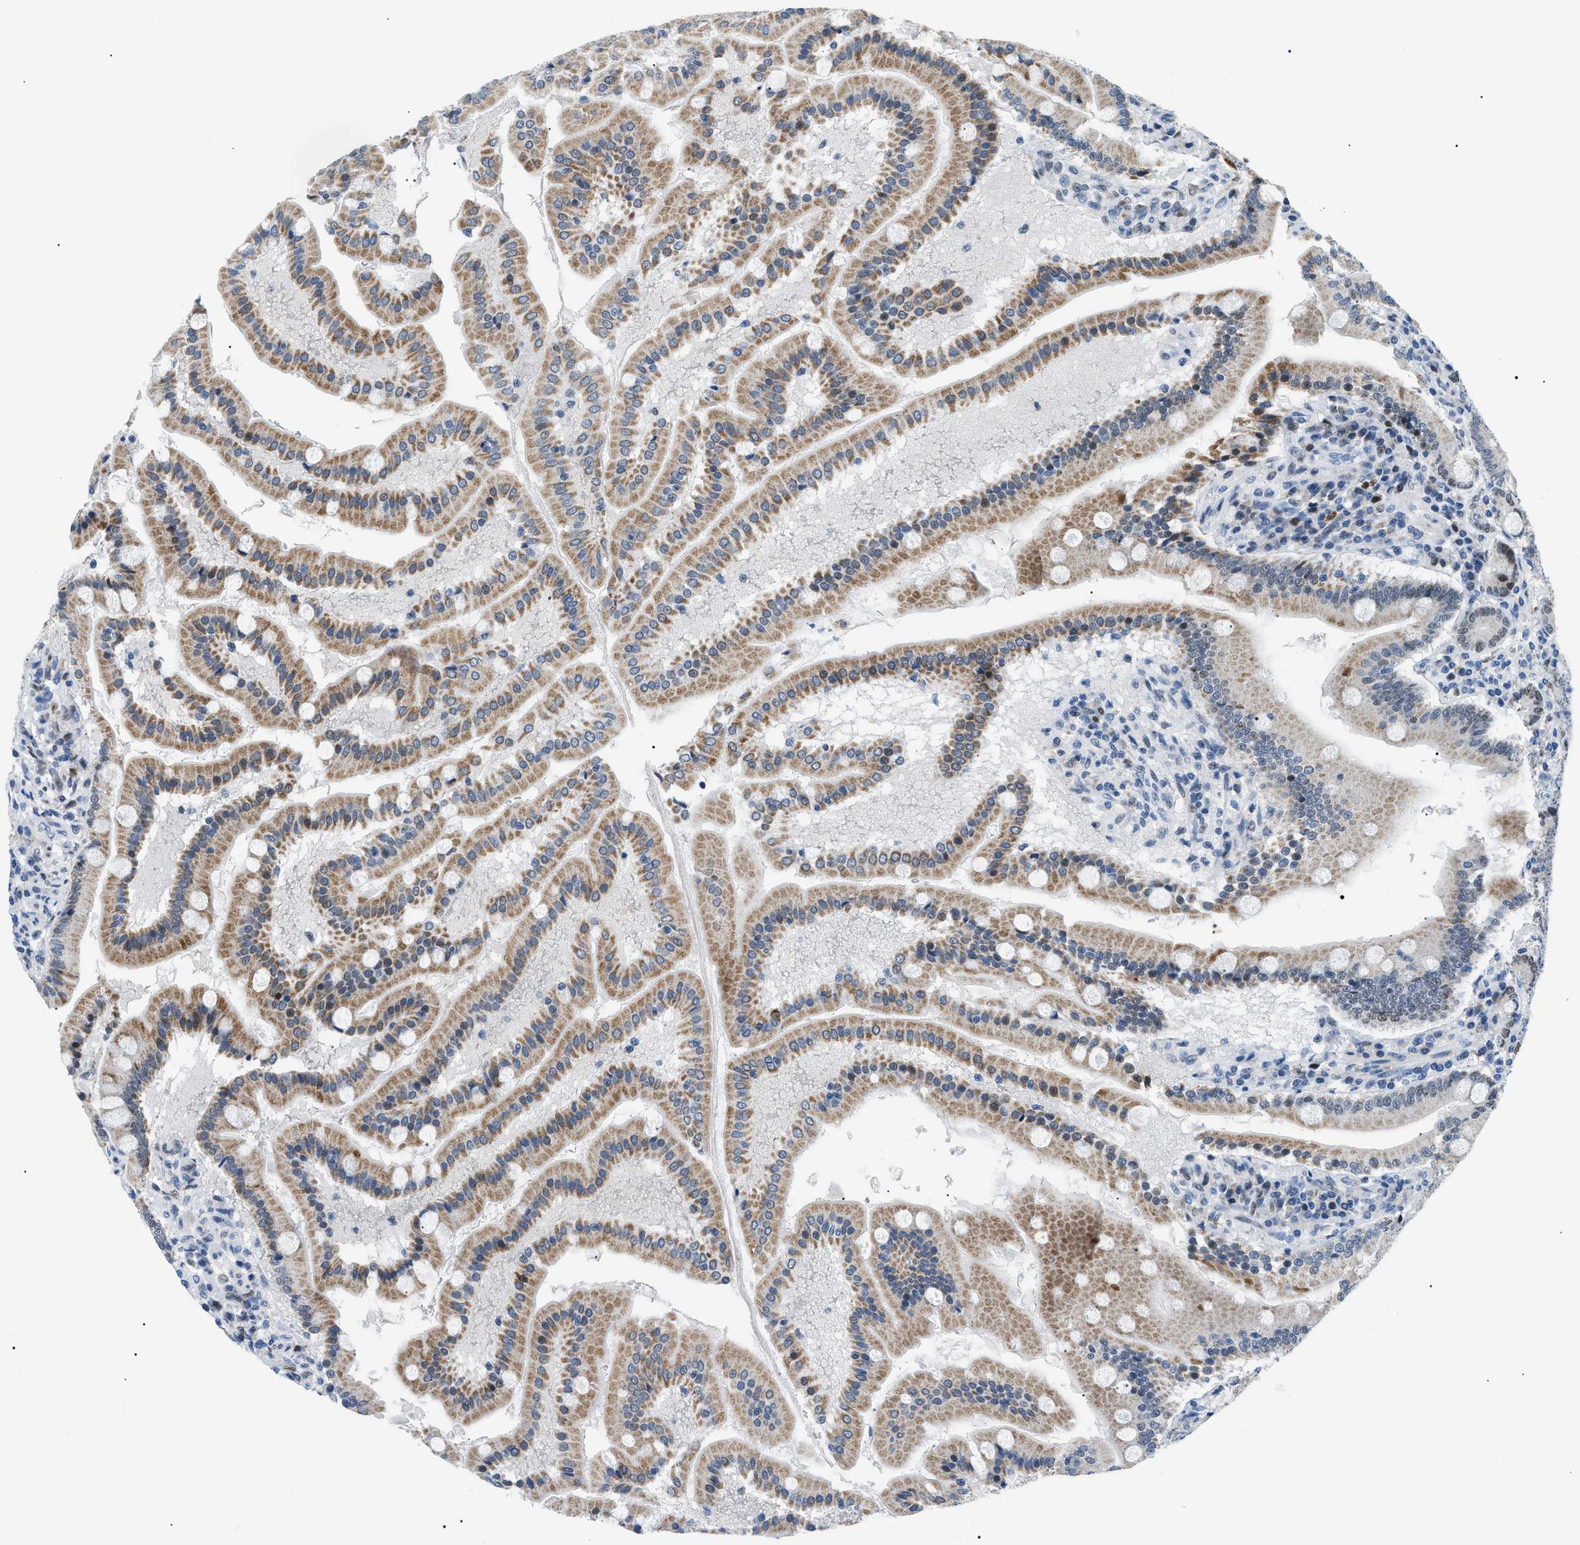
{"staining": {"intensity": "moderate", "quantity": ">75%", "location": "cytoplasmic/membranous,nuclear"}, "tissue": "duodenum", "cell_type": "Glandular cells", "image_type": "normal", "snomed": [{"axis": "morphology", "description": "Normal tissue, NOS"}, {"axis": "topography", "description": "Duodenum"}], "caption": "Duodenum stained for a protein (brown) reveals moderate cytoplasmic/membranous,nuclear positive staining in about >75% of glandular cells.", "gene": "SMARCC1", "patient": {"sex": "male", "age": 50}}